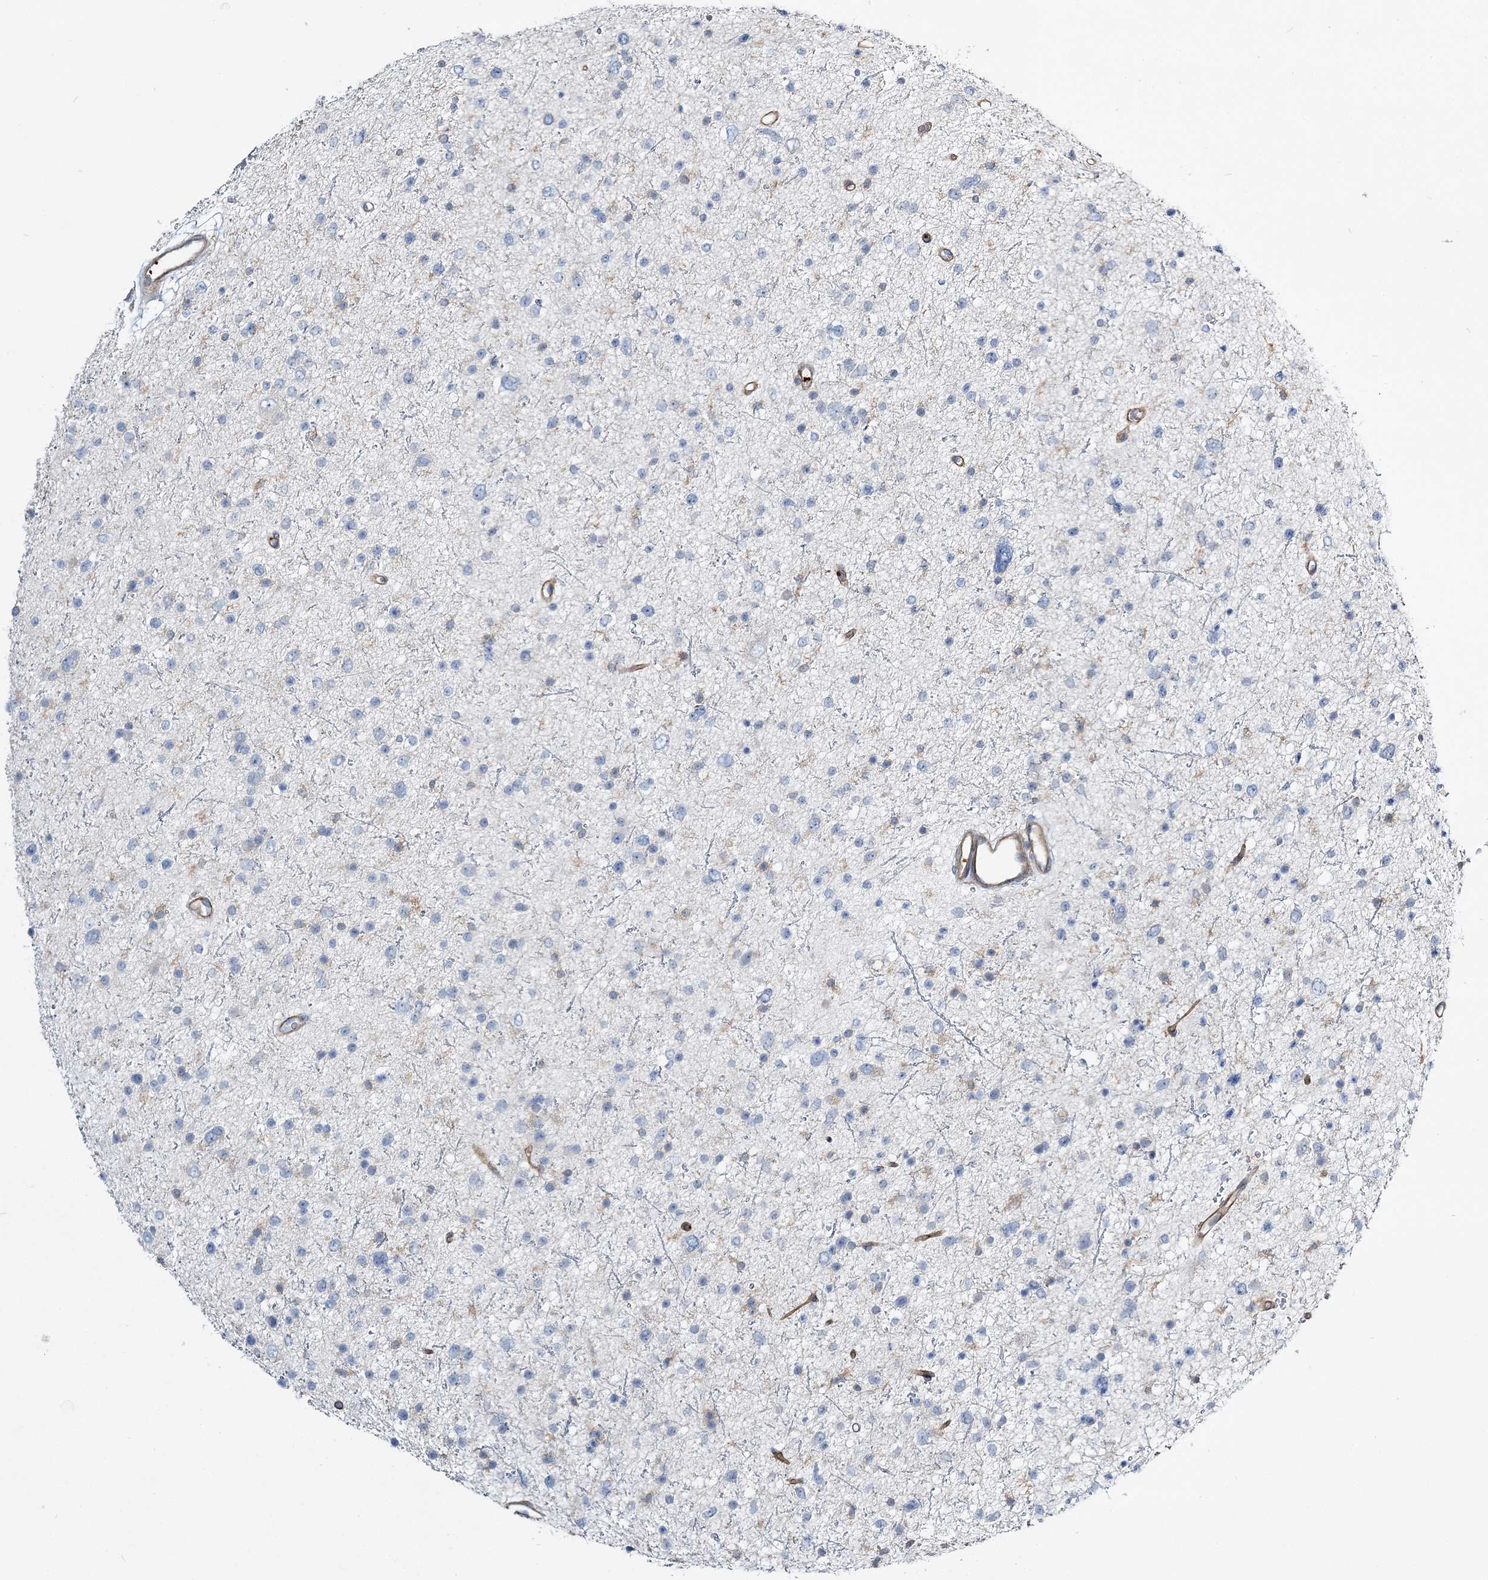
{"staining": {"intensity": "negative", "quantity": "none", "location": "none"}, "tissue": "glioma", "cell_type": "Tumor cells", "image_type": "cancer", "snomed": [{"axis": "morphology", "description": "Glioma, malignant, Low grade"}, {"axis": "topography", "description": "Brain"}], "caption": "Micrograph shows no protein staining in tumor cells of glioma tissue. The staining is performed using DAB brown chromogen with nuclei counter-stained in using hematoxylin.", "gene": "CUEDC2", "patient": {"sex": "female", "age": 37}}